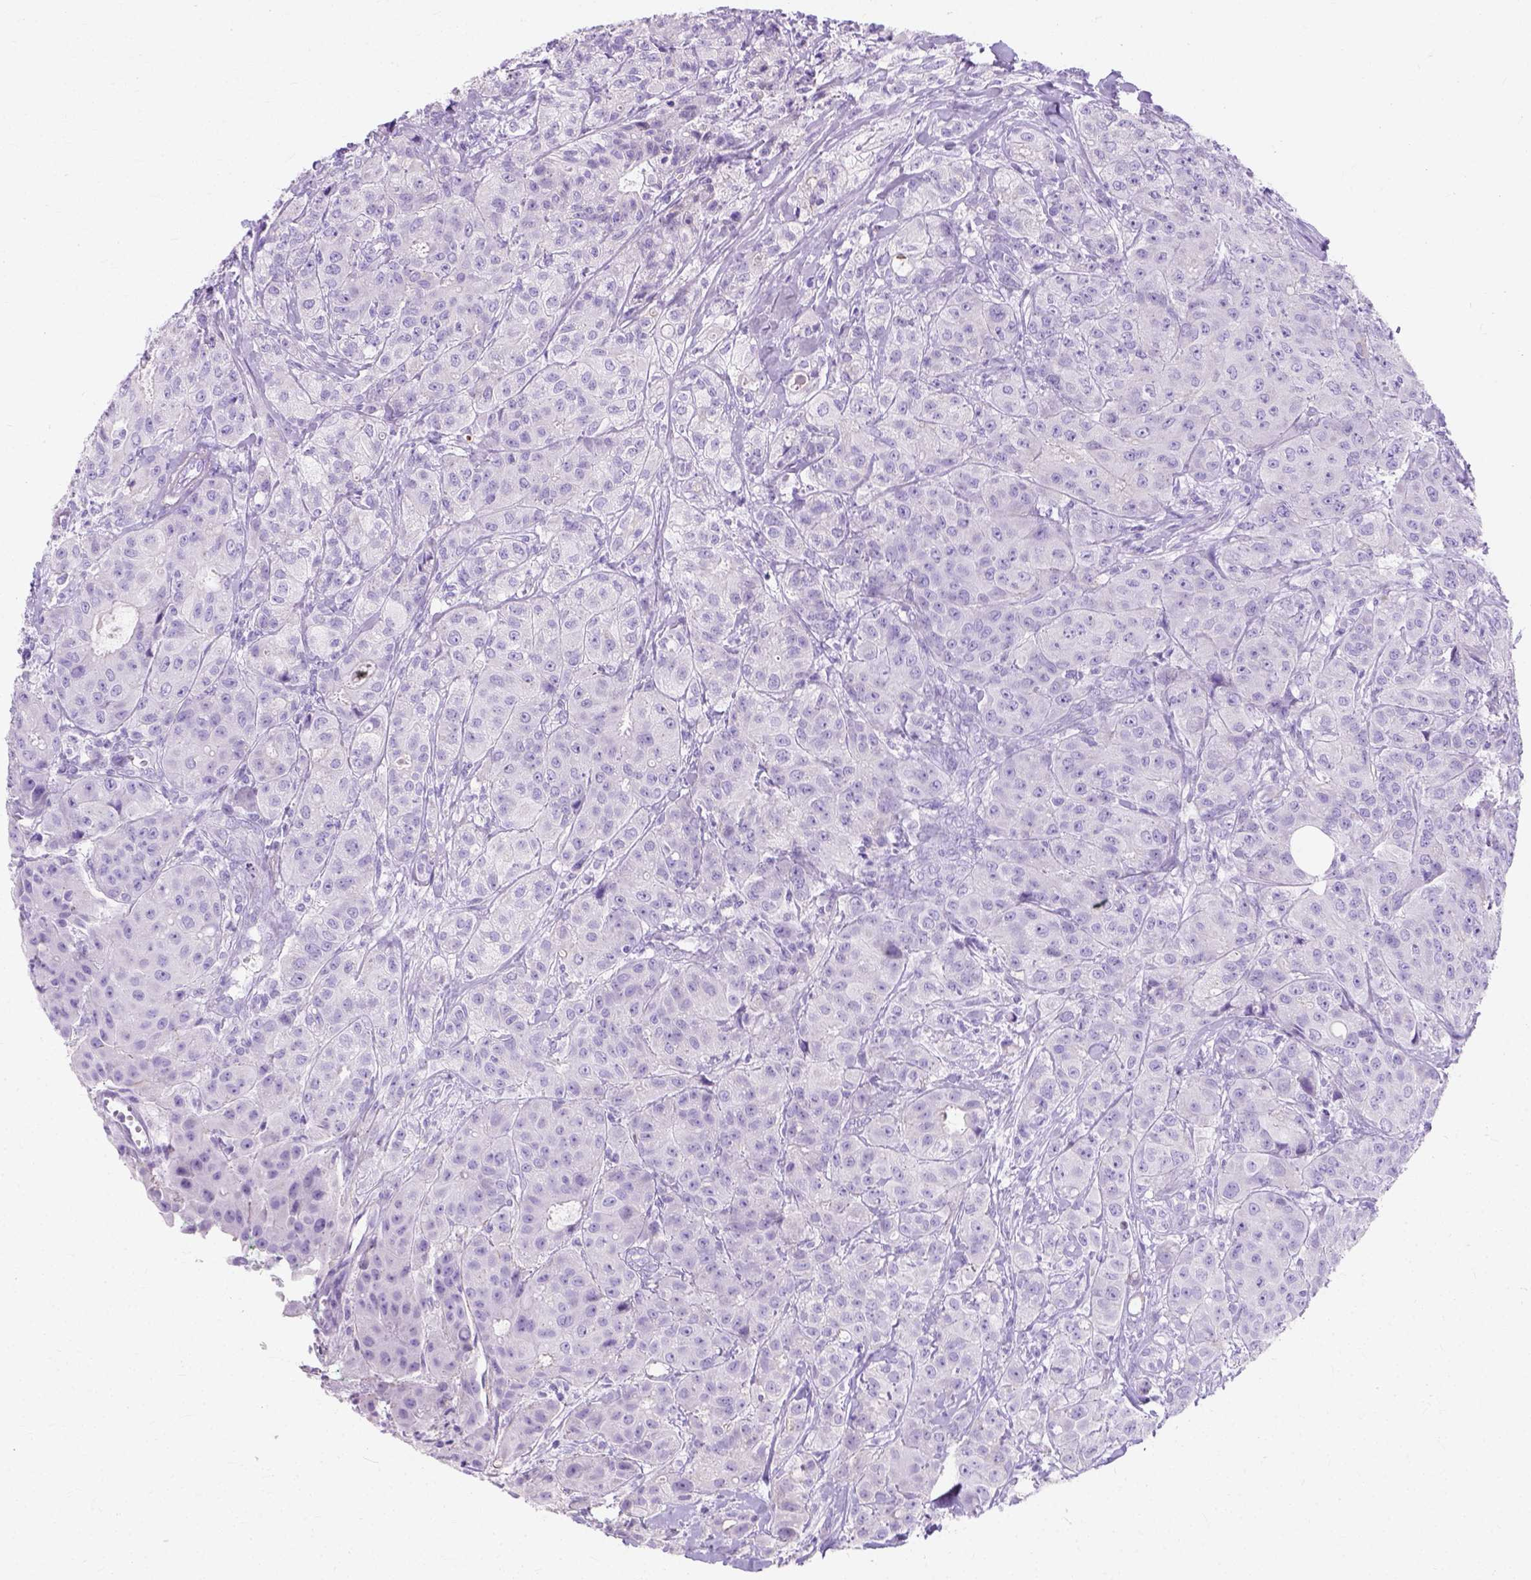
{"staining": {"intensity": "negative", "quantity": "none", "location": "none"}, "tissue": "breast cancer", "cell_type": "Tumor cells", "image_type": "cancer", "snomed": [{"axis": "morphology", "description": "Duct carcinoma"}, {"axis": "topography", "description": "Breast"}], "caption": "Breast cancer (infiltrating ductal carcinoma) stained for a protein using immunohistochemistry shows no staining tumor cells.", "gene": "MYH15", "patient": {"sex": "female", "age": 43}}